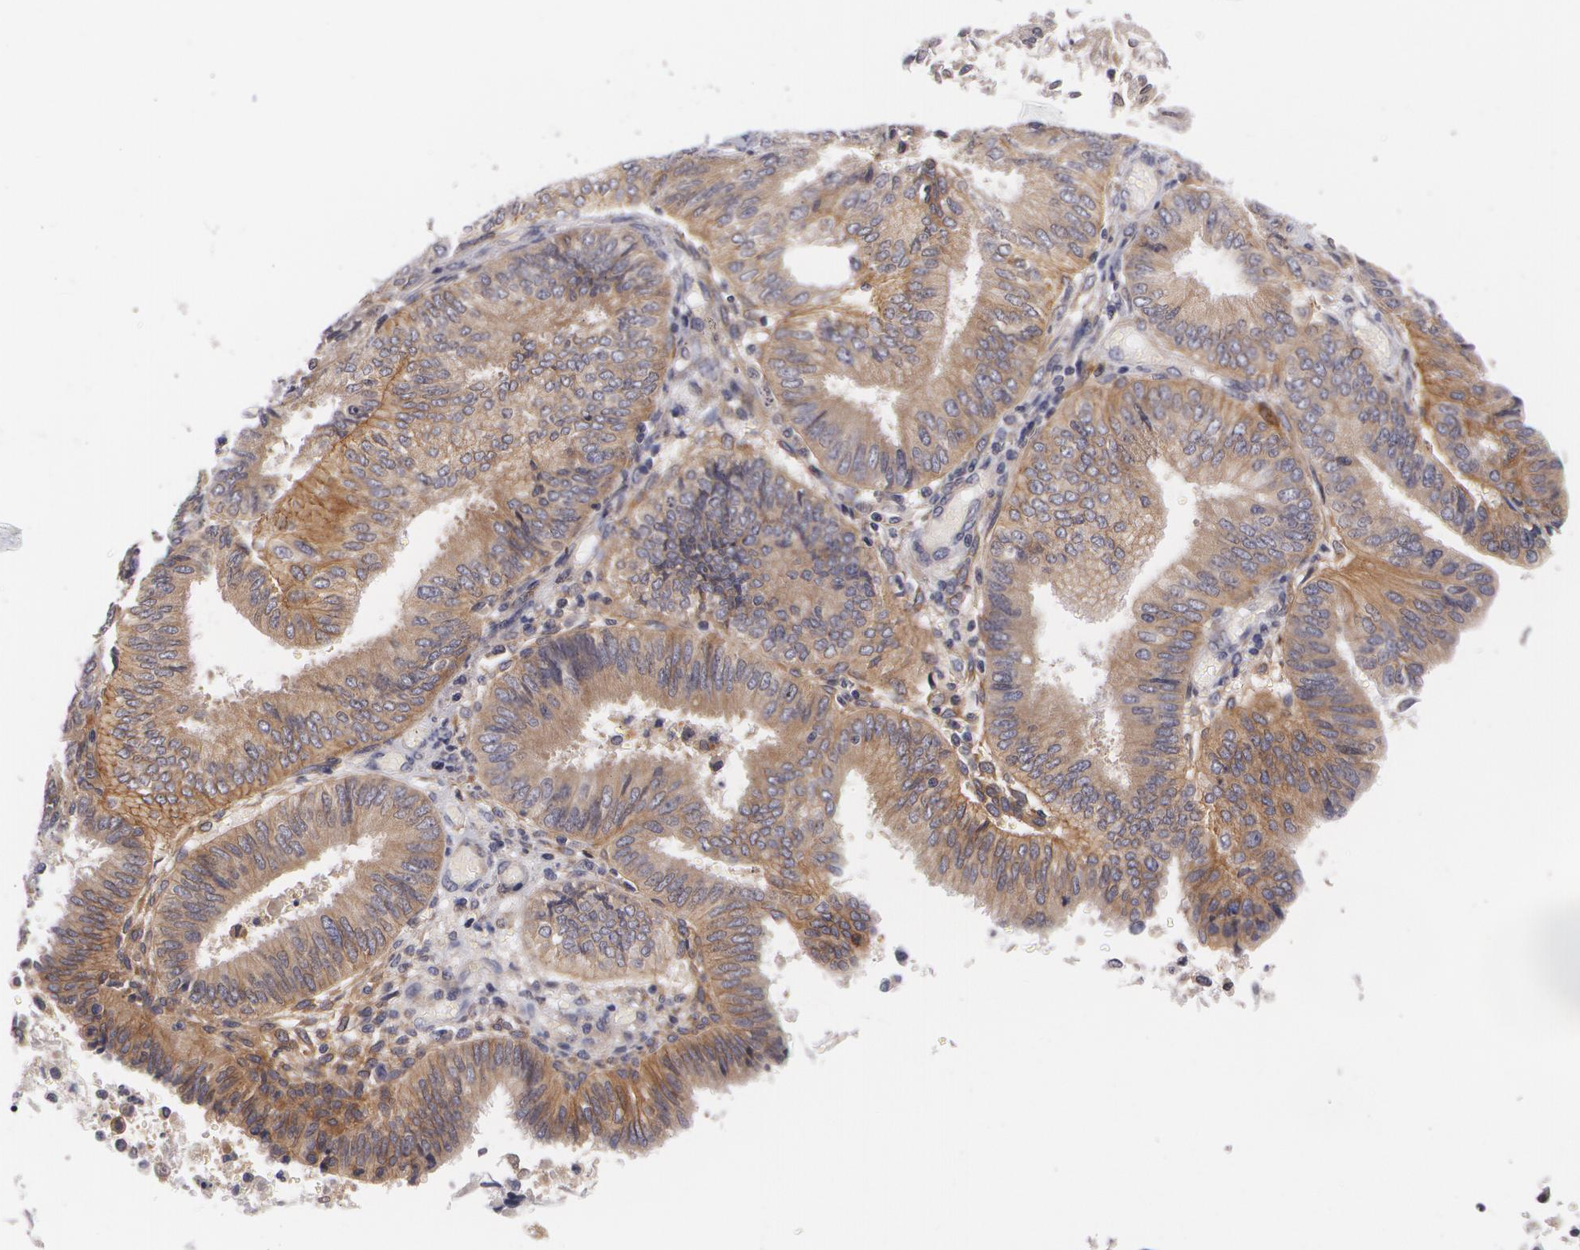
{"staining": {"intensity": "strong", "quantity": ">75%", "location": "cytoplasmic/membranous"}, "tissue": "endometrial cancer", "cell_type": "Tumor cells", "image_type": "cancer", "snomed": [{"axis": "morphology", "description": "Adenocarcinoma, NOS"}, {"axis": "topography", "description": "Endometrium"}], "caption": "Immunohistochemical staining of human endometrial cancer reveals high levels of strong cytoplasmic/membranous protein expression in about >75% of tumor cells. (DAB (3,3'-diaminobenzidine) IHC, brown staining for protein, blue staining for nuclei).", "gene": "CASK", "patient": {"sex": "female", "age": 55}}